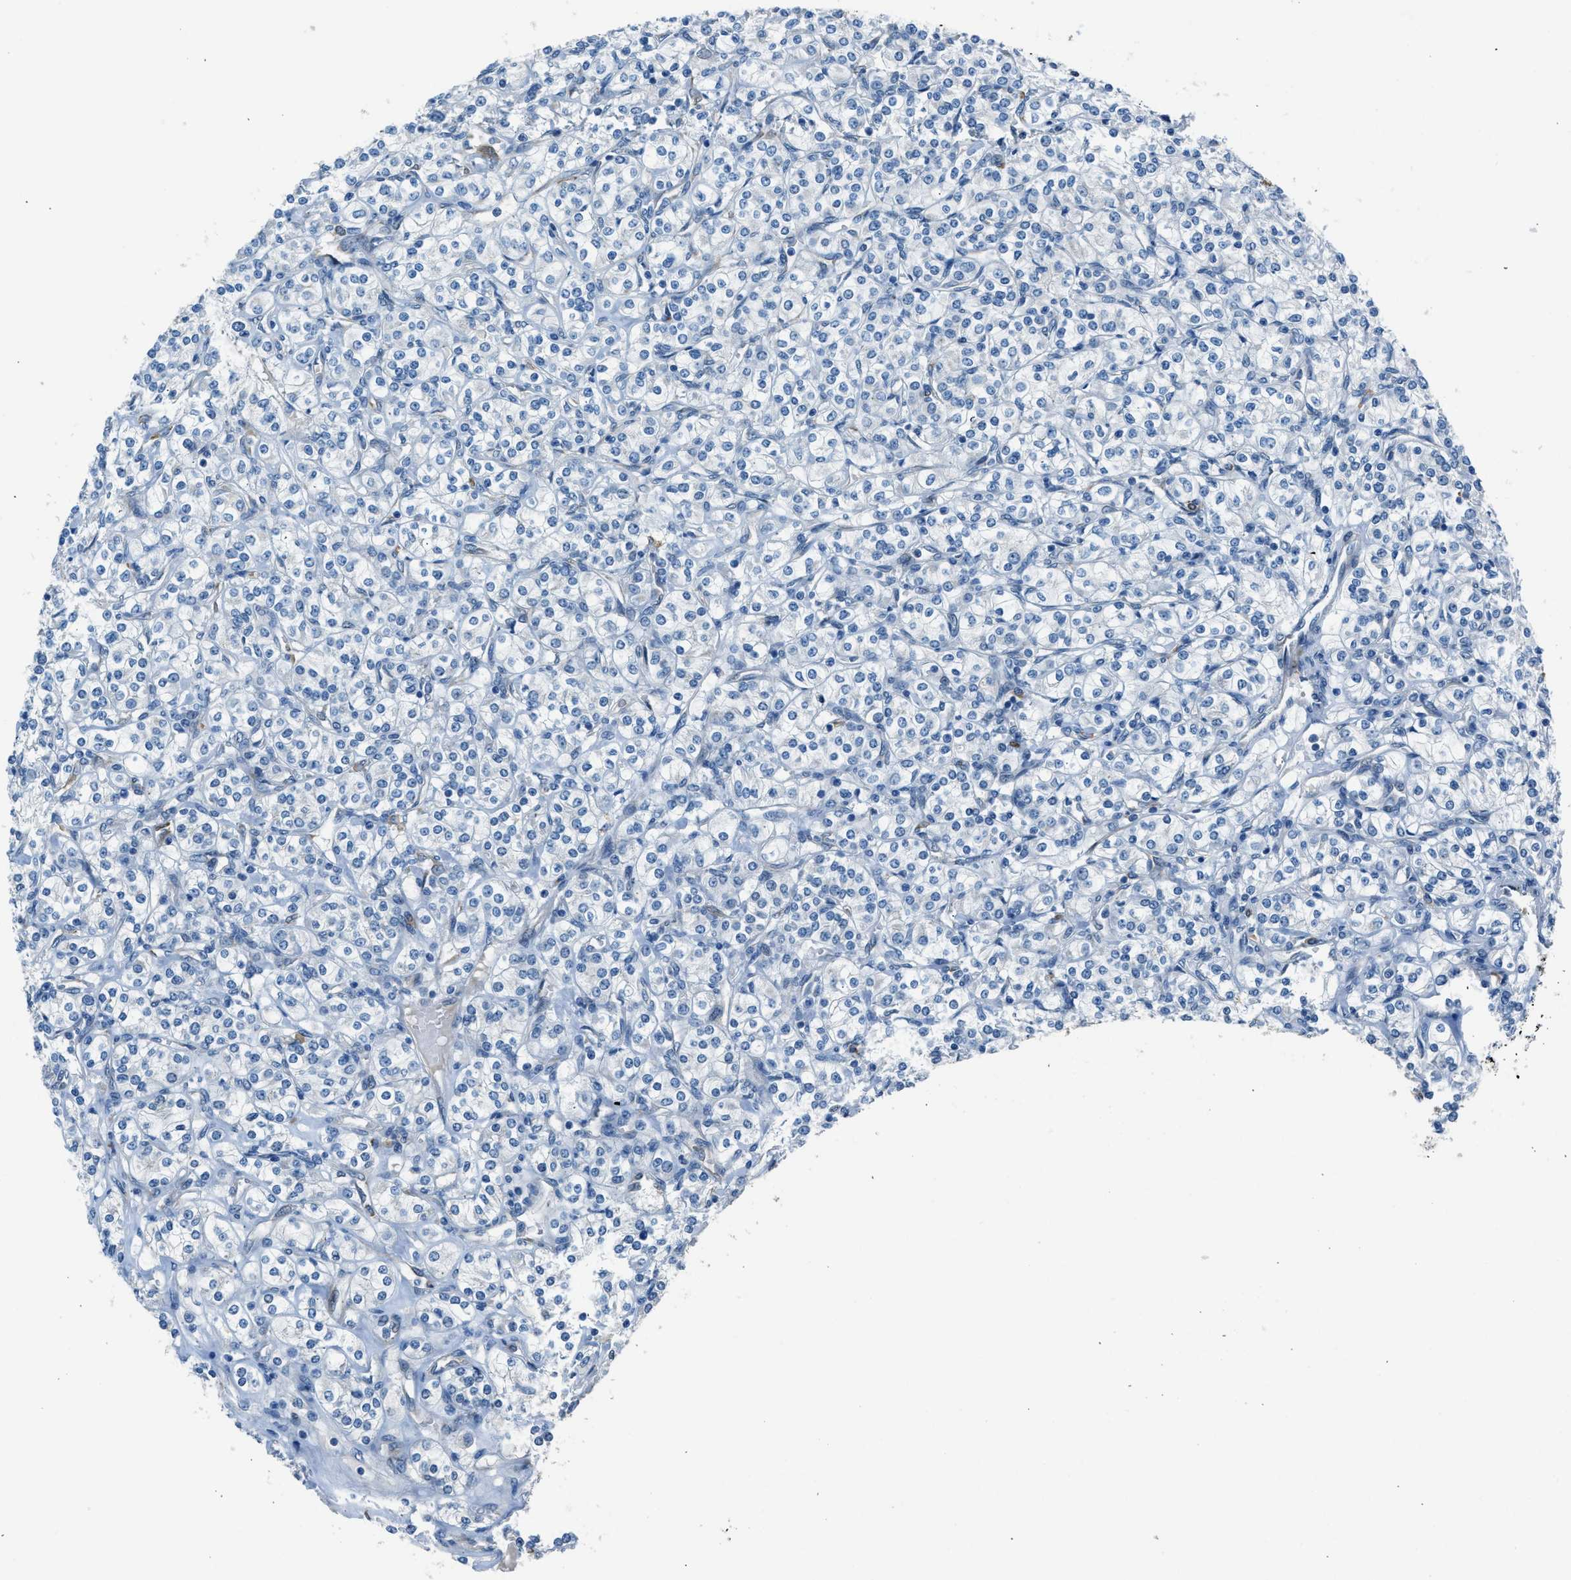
{"staining": {"intensity": "negative", "quantity": "none", "location": "none"}, "tissue": "renal cancer", "cell_type": "Tumor cells", "image_type": "cancer", "snomed": [{"axis": "morphology", "description": "Adenocarcinoma, NOS"}, {"axis": "topography", "description": "Kidney"}], "caption": "Tumor cells show no significant protein expression in renal cancer. (DAB (3,3'-diaminobenzidine) immunohistochemistry (IHC) with hematoxylin counter stain).", "gene": "RNF41", "patient": {"sex": "male", "age": 77}}